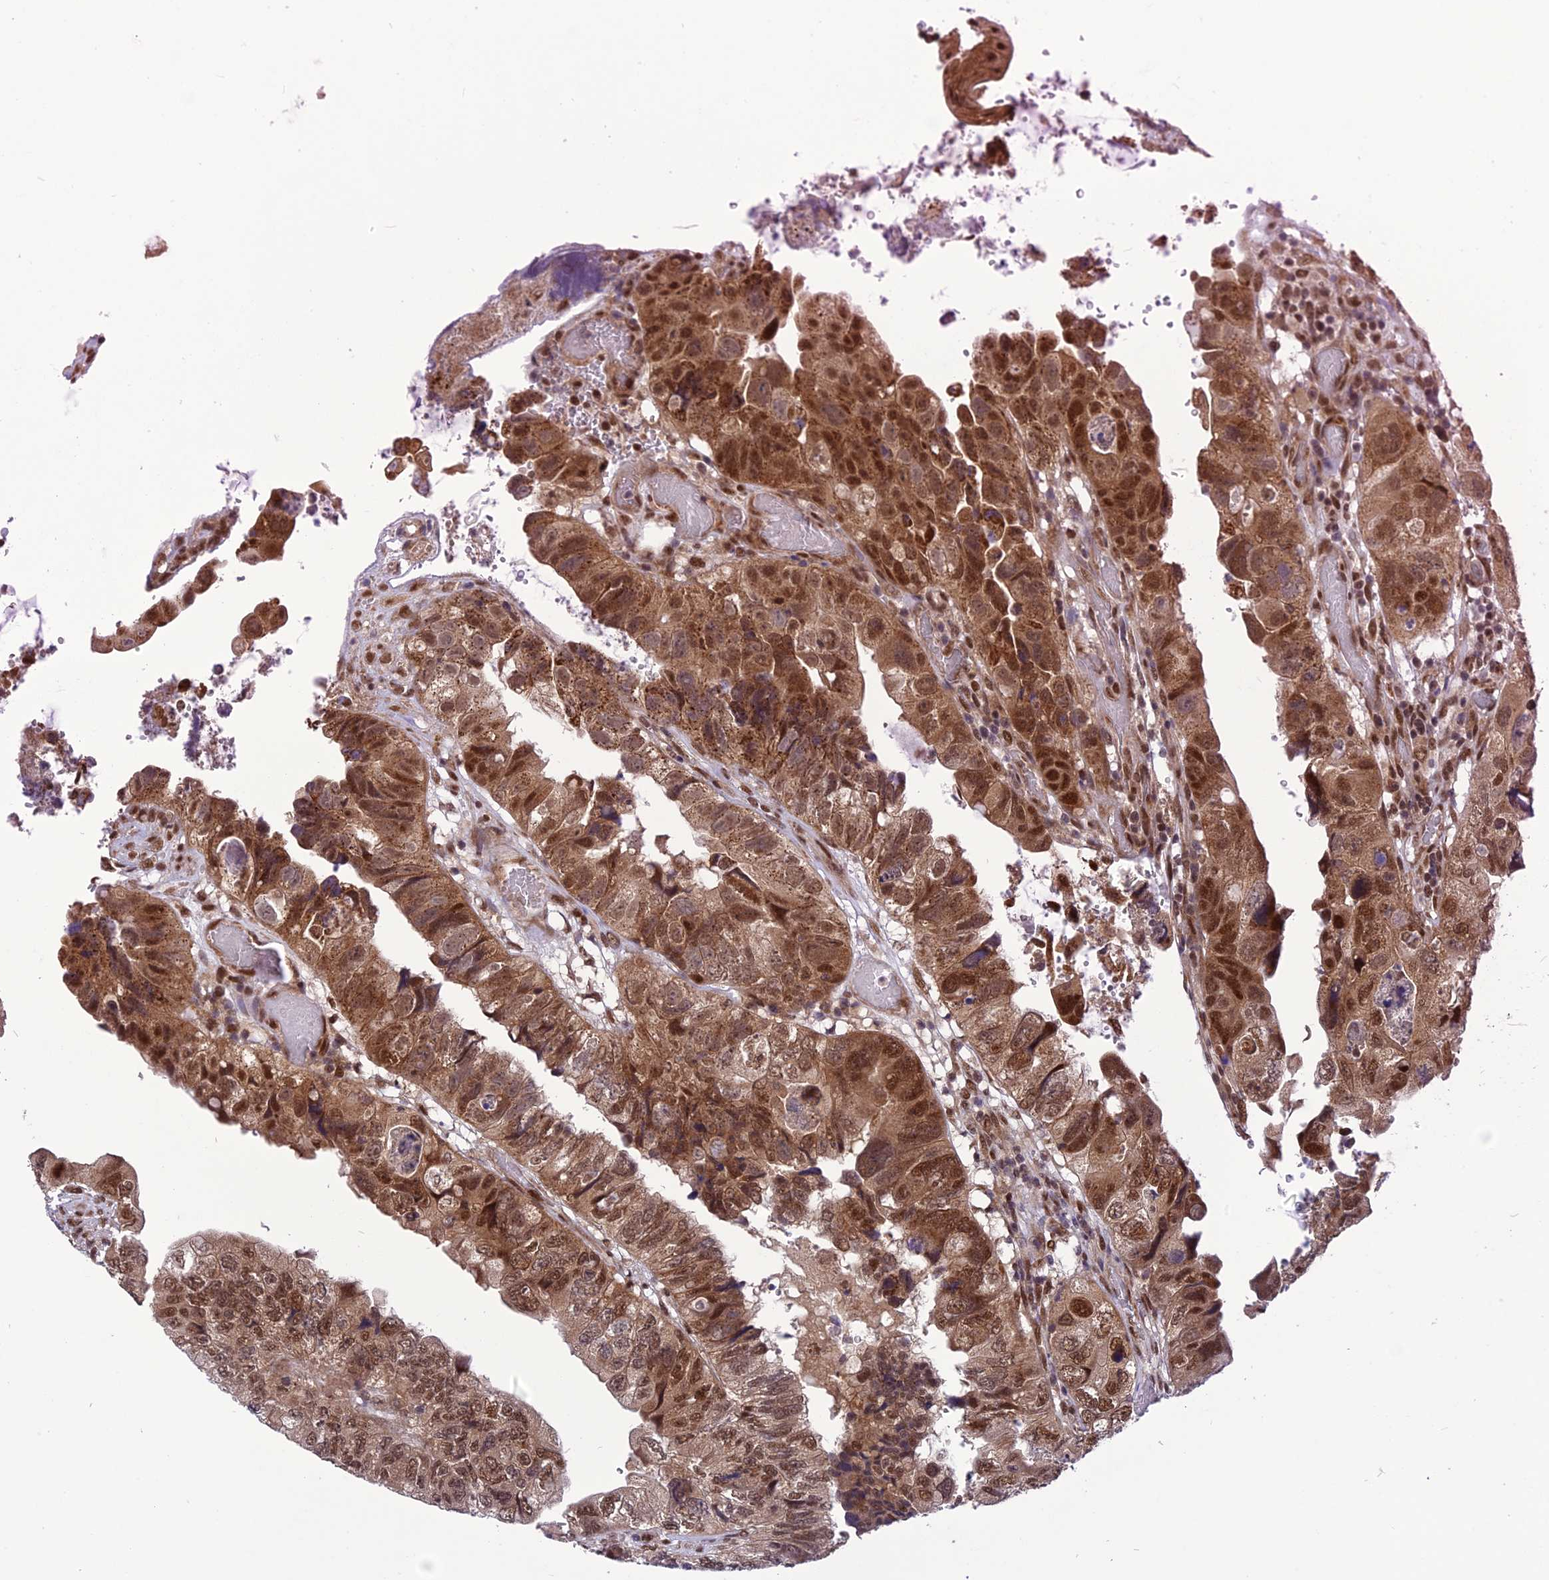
{"staining": {"intensity": "moderate", "quantity": ">75%", "location": "cytoplasmic/membranous,nuclear"}, "tissue": "colorectal cancer", "cell_type": "Tumor cells", "image_type": "cancer", "snomed": [{"axis": "morphology", "description": "Adenocarcinoma, NOS"}, {"axis": "topography", "description": "Rectum"}], "caption": "A high-resolution photomicrograph shows immunohistochemistry staining of colorectal cancer (adenocarcinoma), which exhibits moderate cytoplasmic/membranous and nuclear expression in approximately >75% of tumor cells. (Stains: DAB (3,3'-diaminobenzidine) in brown, nuclei in blue, Microscopy: brightfield microscopy at high magnification).", "gene": "RTRAF", "patient": {"sex": "male", "age": 63}}